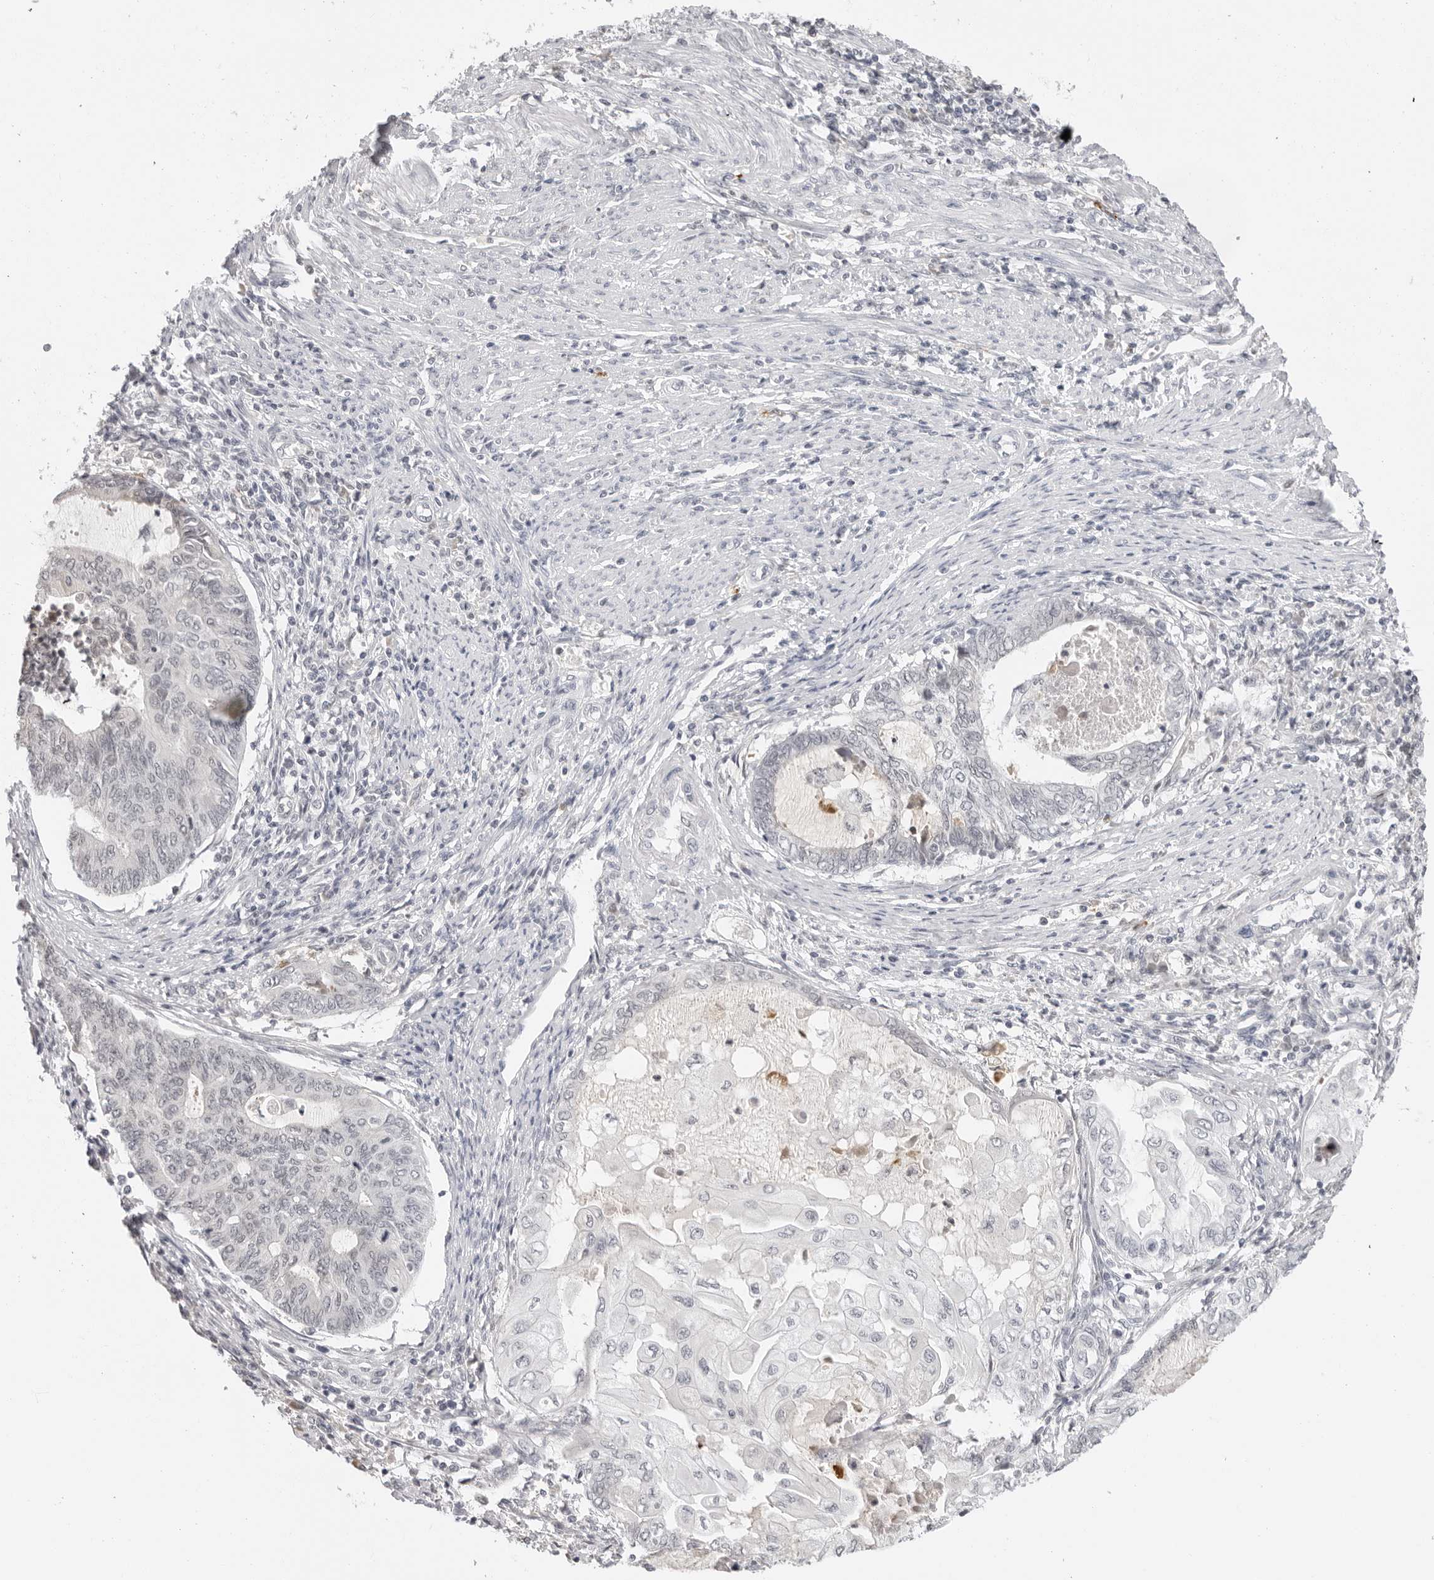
{"staining": {"intensity": "negative", "quantity": "none", "location": "none"}, "tissue": "endometrial cancer", "cell_type": "Tumor cells", "image_type": "cancer", "snomed": [{"axis": "morphology", "description": "Adenocarcinoma, NOS"}, {"axis": "topography", "description": "Uterus"}, {"axis": "topography", "description": "Endometrium"}], "caption": "There is no significant positivity in tumor cells of endometrial adenocarcinoma. Nuclei are stained in blue.", "gene": "MSH6", "patient": {"sex": "female", "age": 70}}